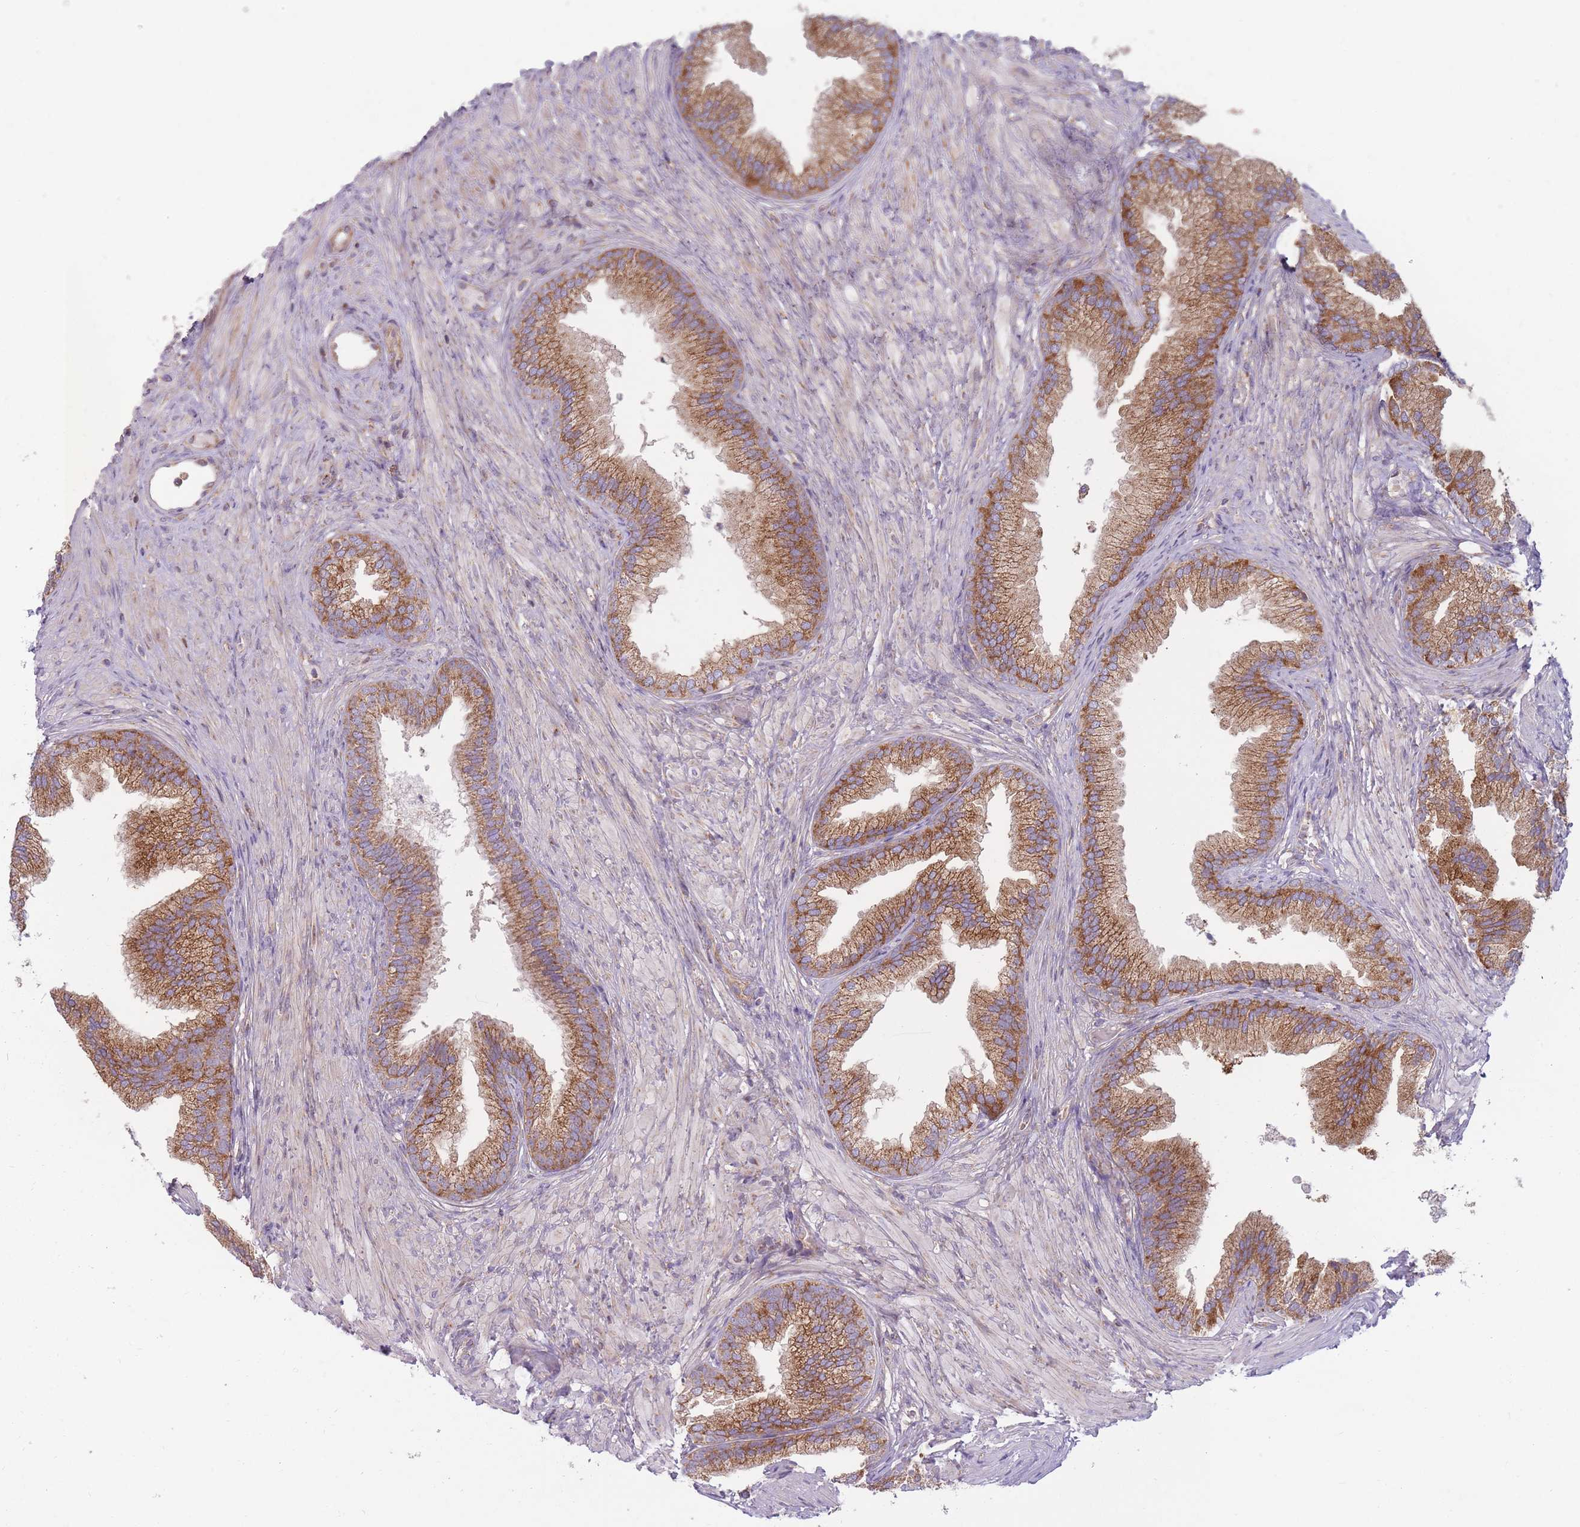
{"staining": {"intensity": "strong", "quantity": ">75%", "location": "cytoplasmic/membranous"}, "tissue": "prostate", "cell_type": "Glandular cells", "image_type": "normal", "snomed": [{"axis": "morphology", "description": "Normal tissue, NOS"}, {"axis": "topography", "description": "Prostate"}], "caption": "Strong cytoplasmic/membranous protein positivity is present in approximately >75% of glandular cells in prostate. (DAB IHC with brightfield microscopy, high magnification).", "gene": "ENSG00000255639", "patient": {"sex": "male", "age": 76}}